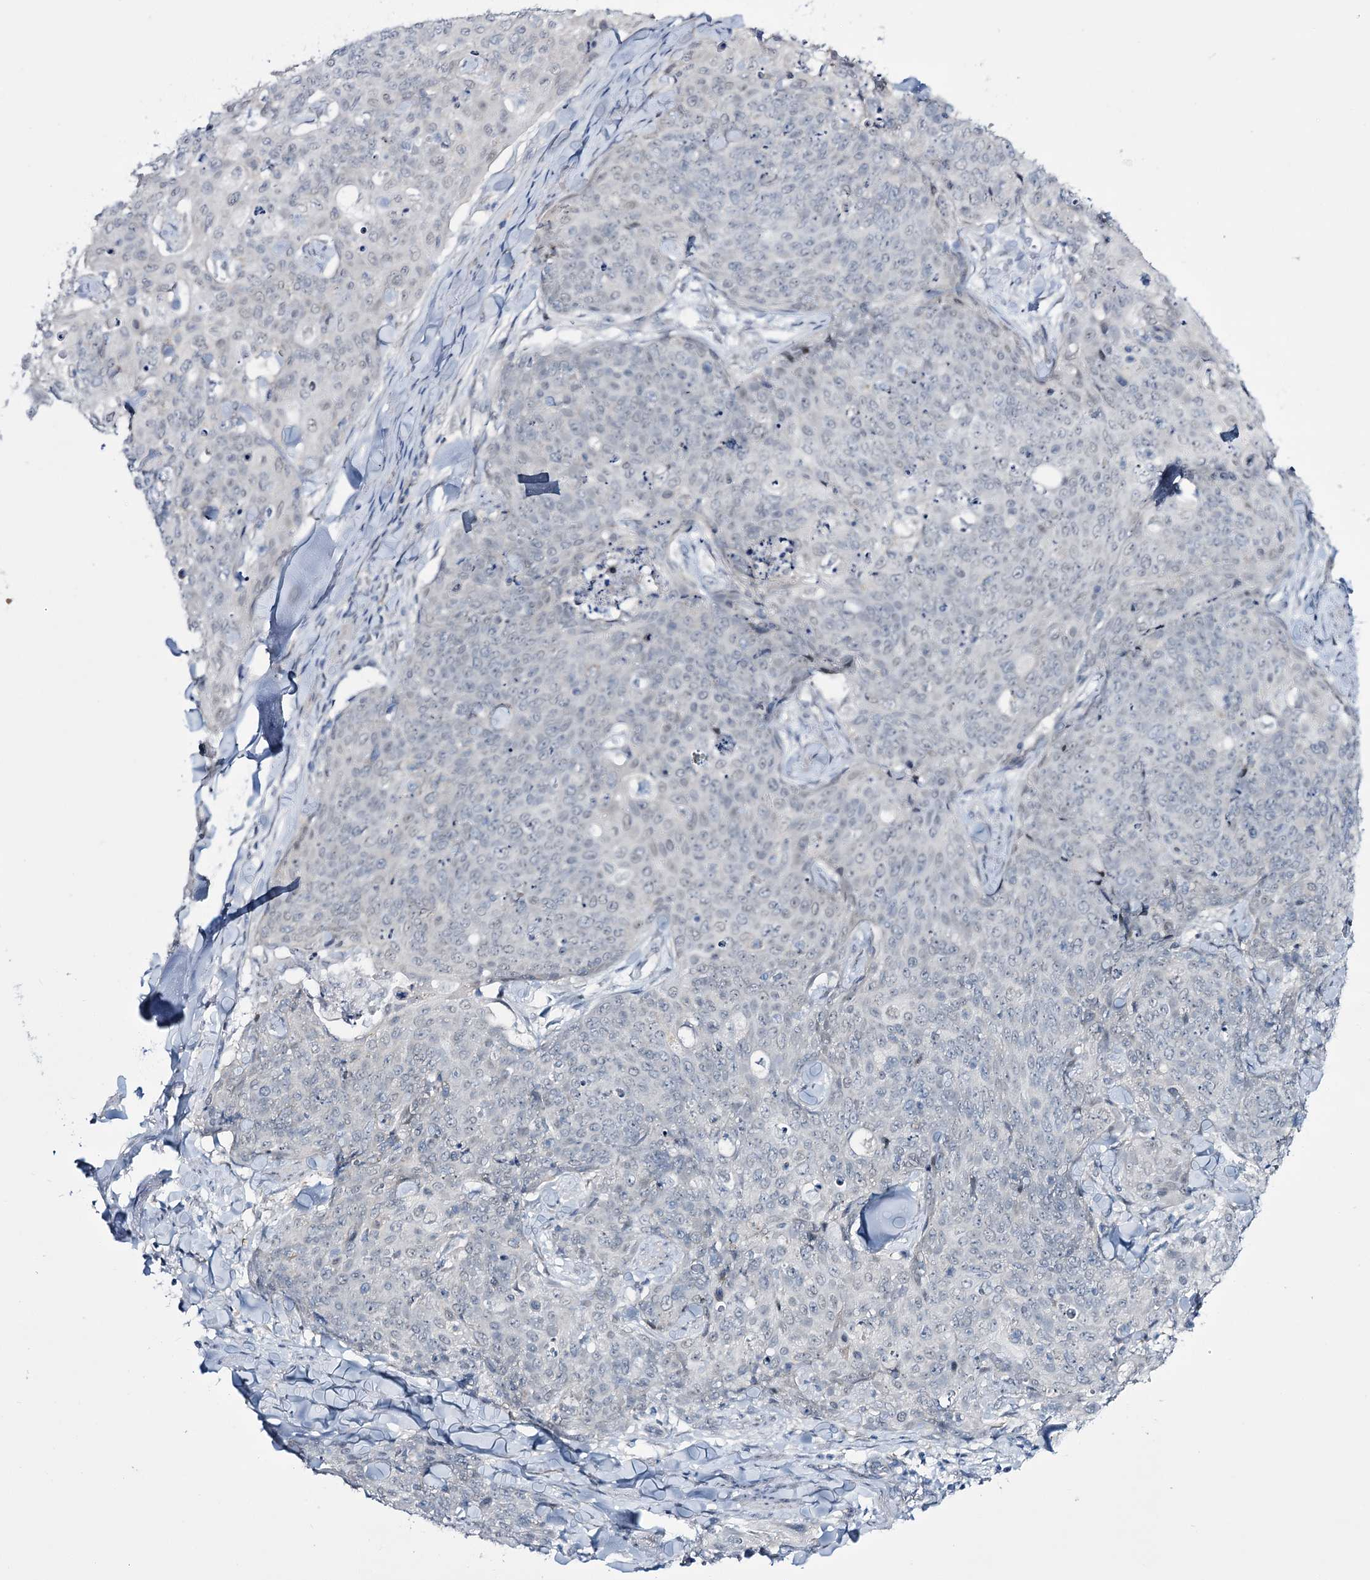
{"staining": {"intensity": "negative", "quantity": "none", "location": "none"}, "tissue": "skin cancer", "cell_type": "Tumor cells", "image_type": "cancer", "snomed": [{"axis": "morphology", "description": "Squamous cell carcinoma, NOS"}, {"axis": "topography", "description": "Skin"}, {"axis": "topography", "description": "Vulva"}], "caption": "Tumor cells are negative for brown protein staining in skin squamous cell carcinoma.", "gene": "RBM15B", "patient": {"sex": "female", "age": 85}}